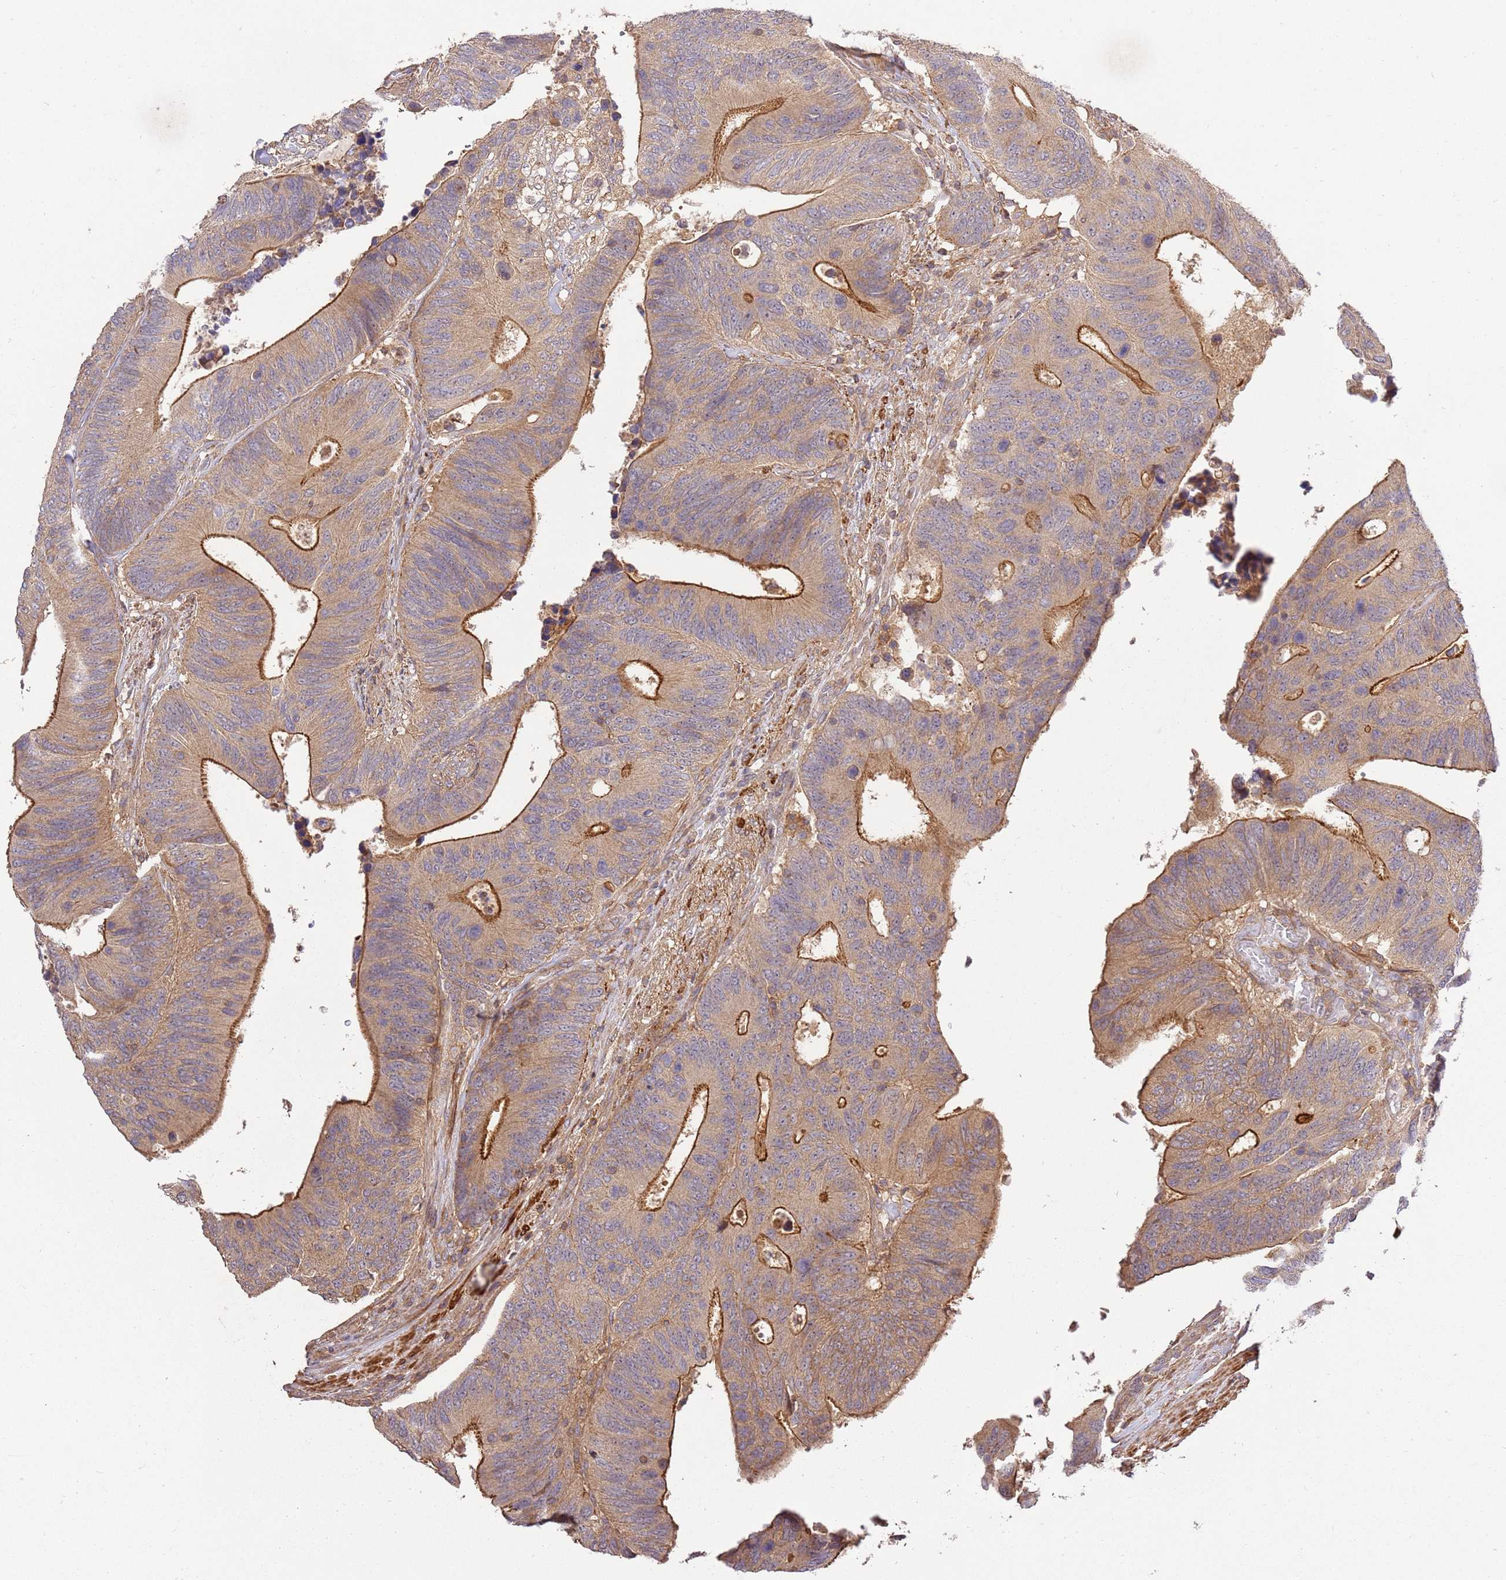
{"staining": {"intensity": "strong", "quantity": "25%-75%", "location": "cytoplasmic/membranous"}, "tissue": "colorectal cancer", "cell_type": "Tumor cells", "image_type": "cancer", "snomed": [{"axis": "morphology", "description": "Adenocarcinoma, NOS"}, {"axis": "topography", "description": "Colon"}], "caption": "A brown stain shows strong cytoplasmic/membranous staining of a protein in human colorectal cancer (adenocarcinoma) tumor cells.", "gene": "GAREM1", "patient": {"sex": "male", "age": 87}}